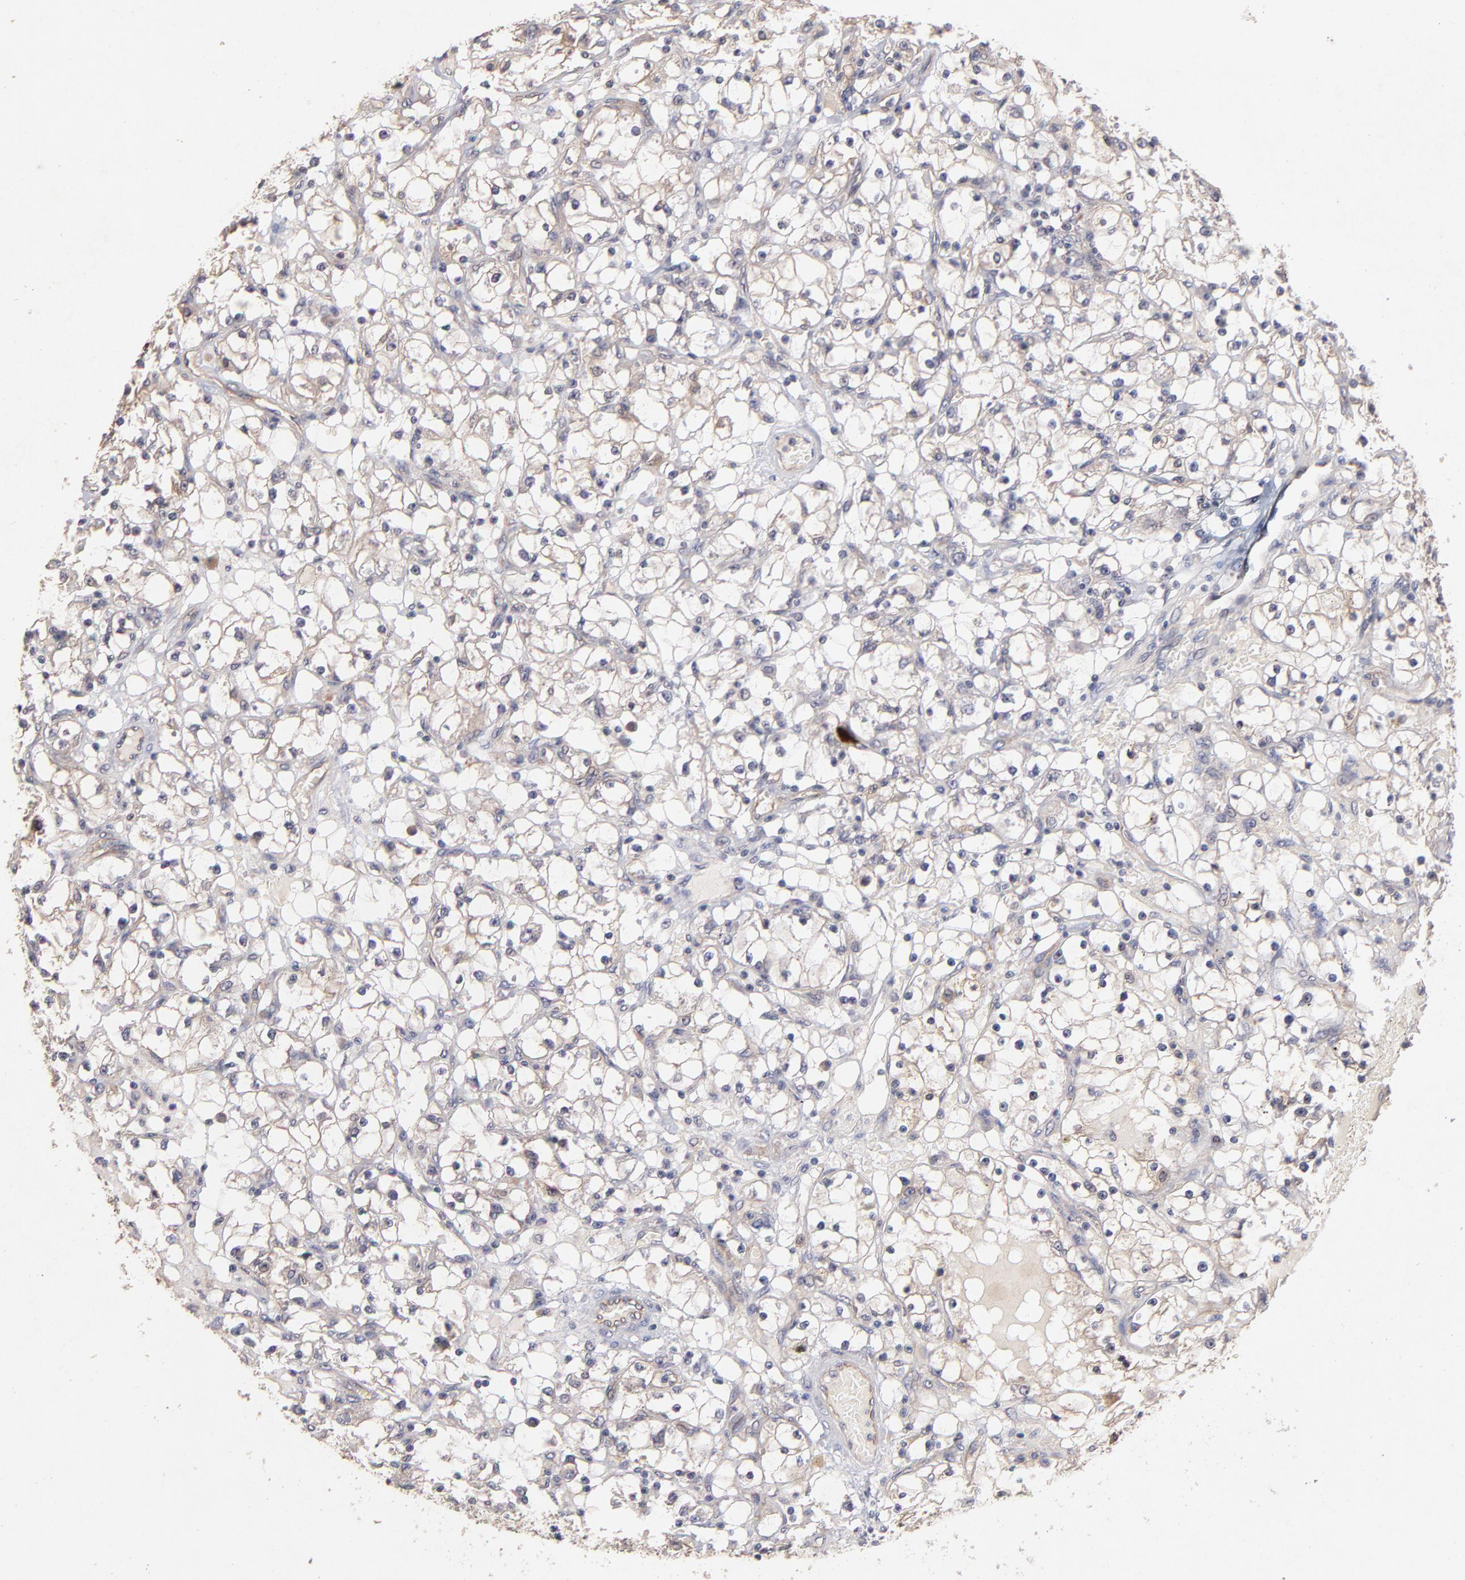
{"staining": {"intensity": "weak", "quantity": "<25%", "location": "cytoplasmic/membranous"}, "tissue": "renal cancer", "cell_type": "Tumor cells", "image_type": "cancer", "snomed": [{"axis": "morphology", "description": "Adenocarcinoma, NOS"}, {"axis": "topography", "description": "Kidney"}], "caption": "This is an immunohistochemistry photomicrograph of human renal adenocarcinoma. There is no expression in tumor cells.", "gene": "STAP2", "patient": {"sex": "male", "age": 56}}